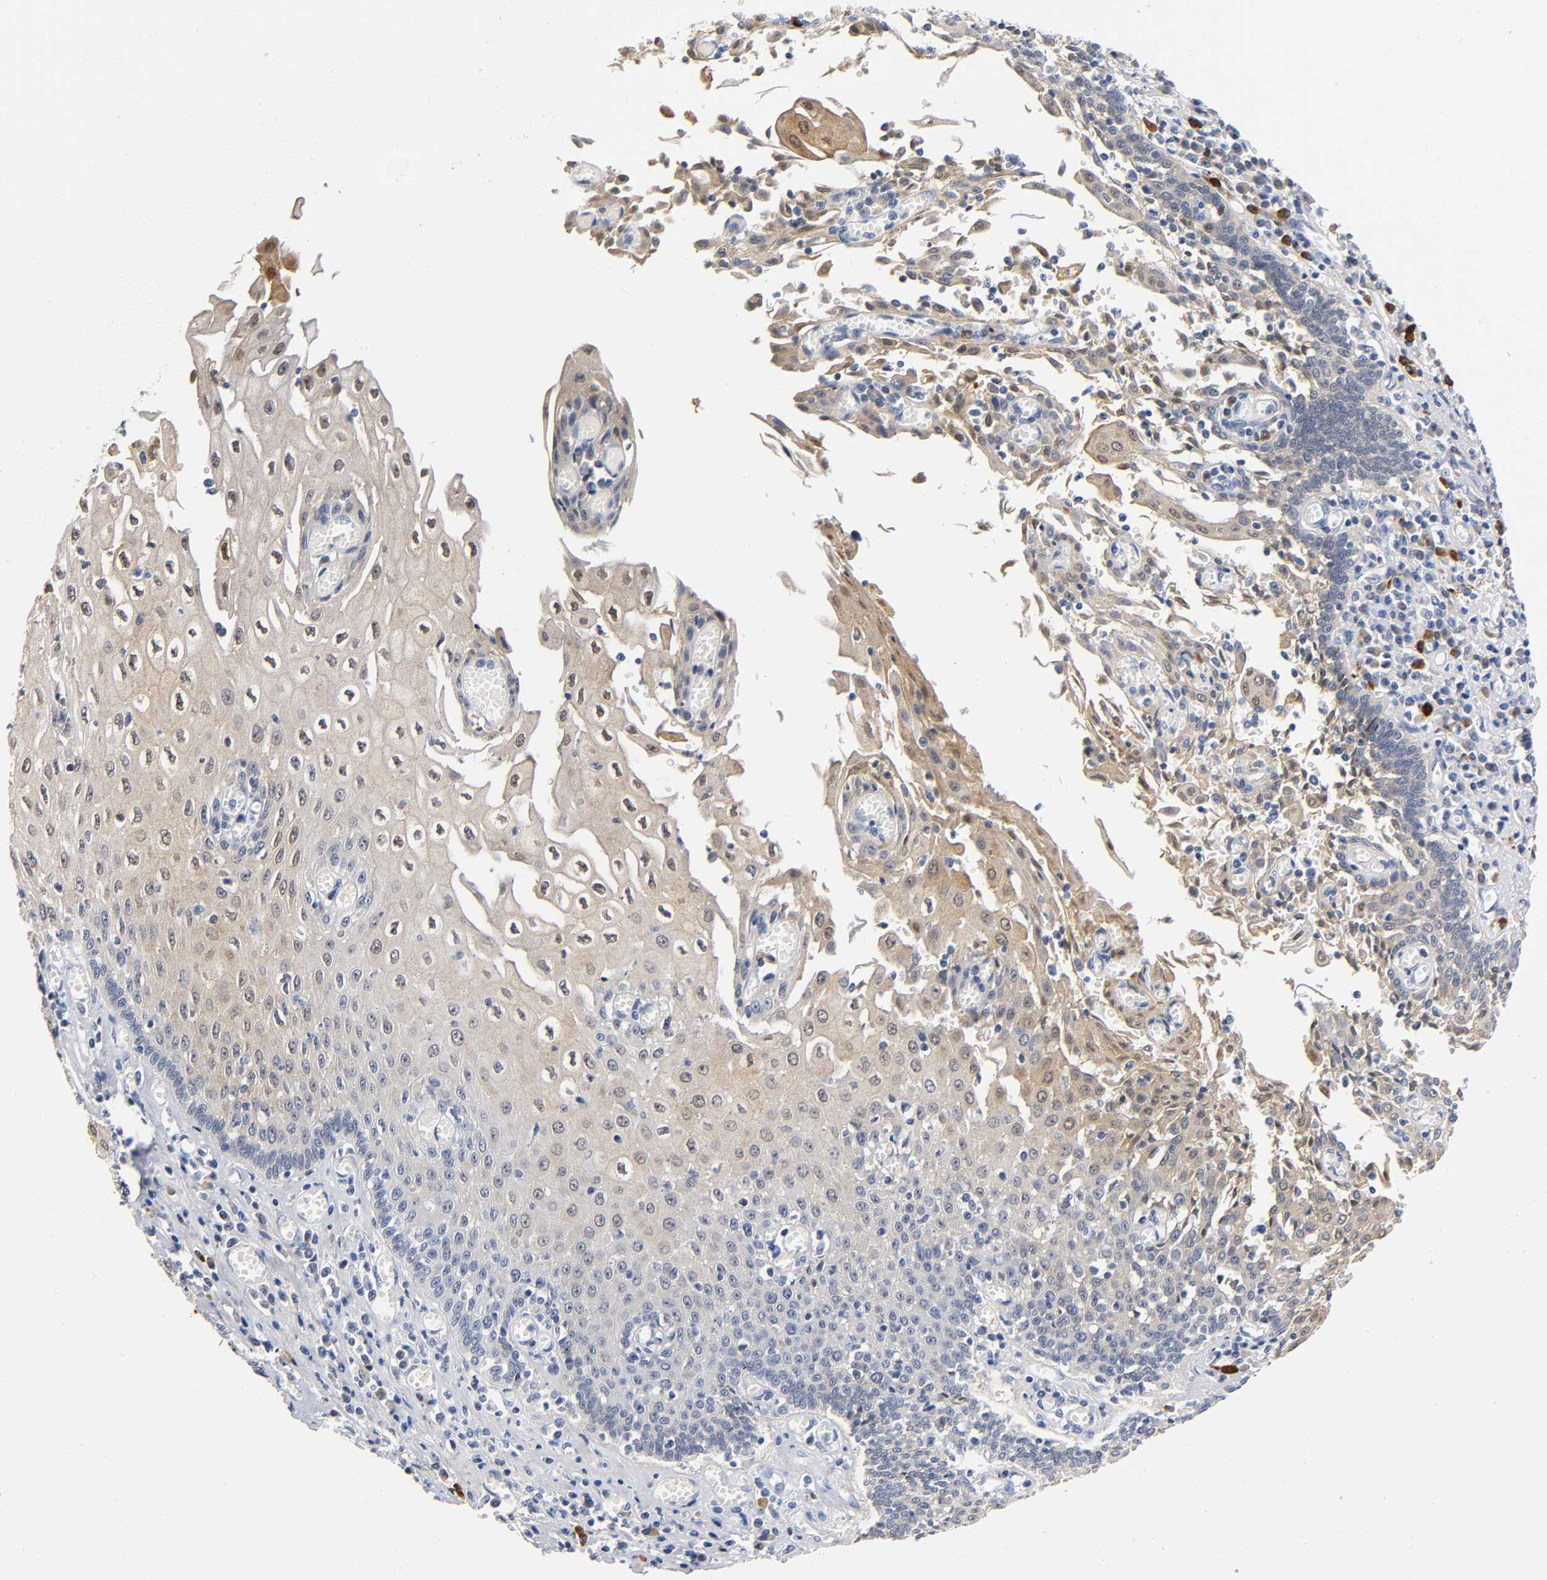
{"staining": {"intensity": "weak", "quantity": "<25%", "location": "cytoplasmic/membranous"}, "tissue": "esophagus", "cell_type": "Squamous epithelial cells", "image_type": "normal", "snomed": [{"axis": "morphology", "description": "Normal tissue, NOS"}, {"axis": "morphology", "description": "Squamous cell carcinoma, NOS"}, {"axis": "topography", "description": "Esophagus"}], "caption": "An immunohistochemistry micrograph of benign esophagus is shown. There is no staining in squamous epithelial cells of esophagus.", "gene": "TNC", "patient": {"sex": "male", "age": 65}}